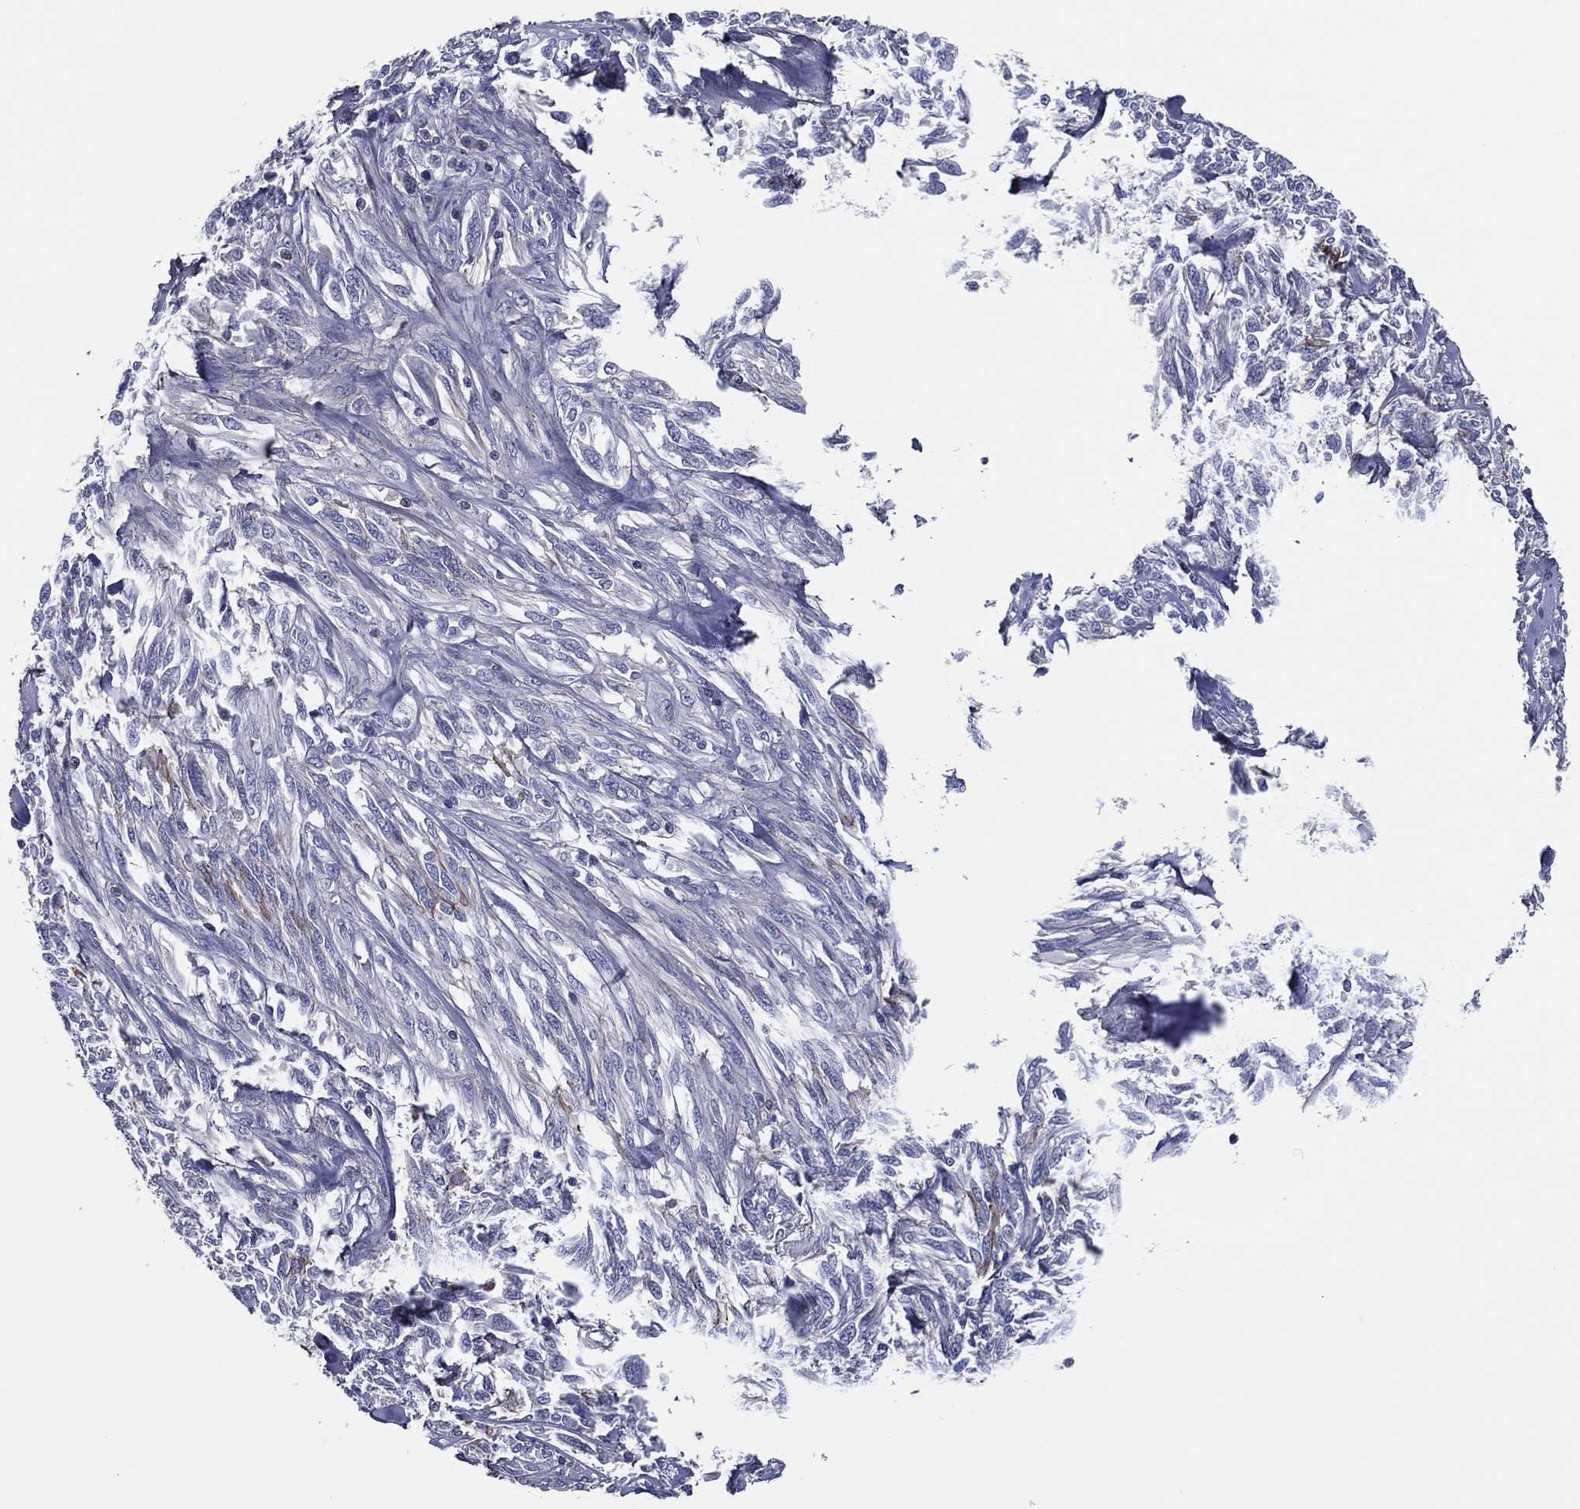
{"staining": {"intensity": "negative", "quantity": "none", "location": "none"}, "tissue": "melanoma", "cell_type": "Tumor cells", "image_type": "cancer", "snomed": [{"axis": "morphology", "description": "Malignant melanoma, NOS"}, {"axis": "topography", "description": "Skin"}], "caption": "This is an immunohistochemistry image of human malignant melanoma. There is no positivity in tumor cells.", "gene": "TRIM31", "patient": {"sex": "female", "age": 91}}